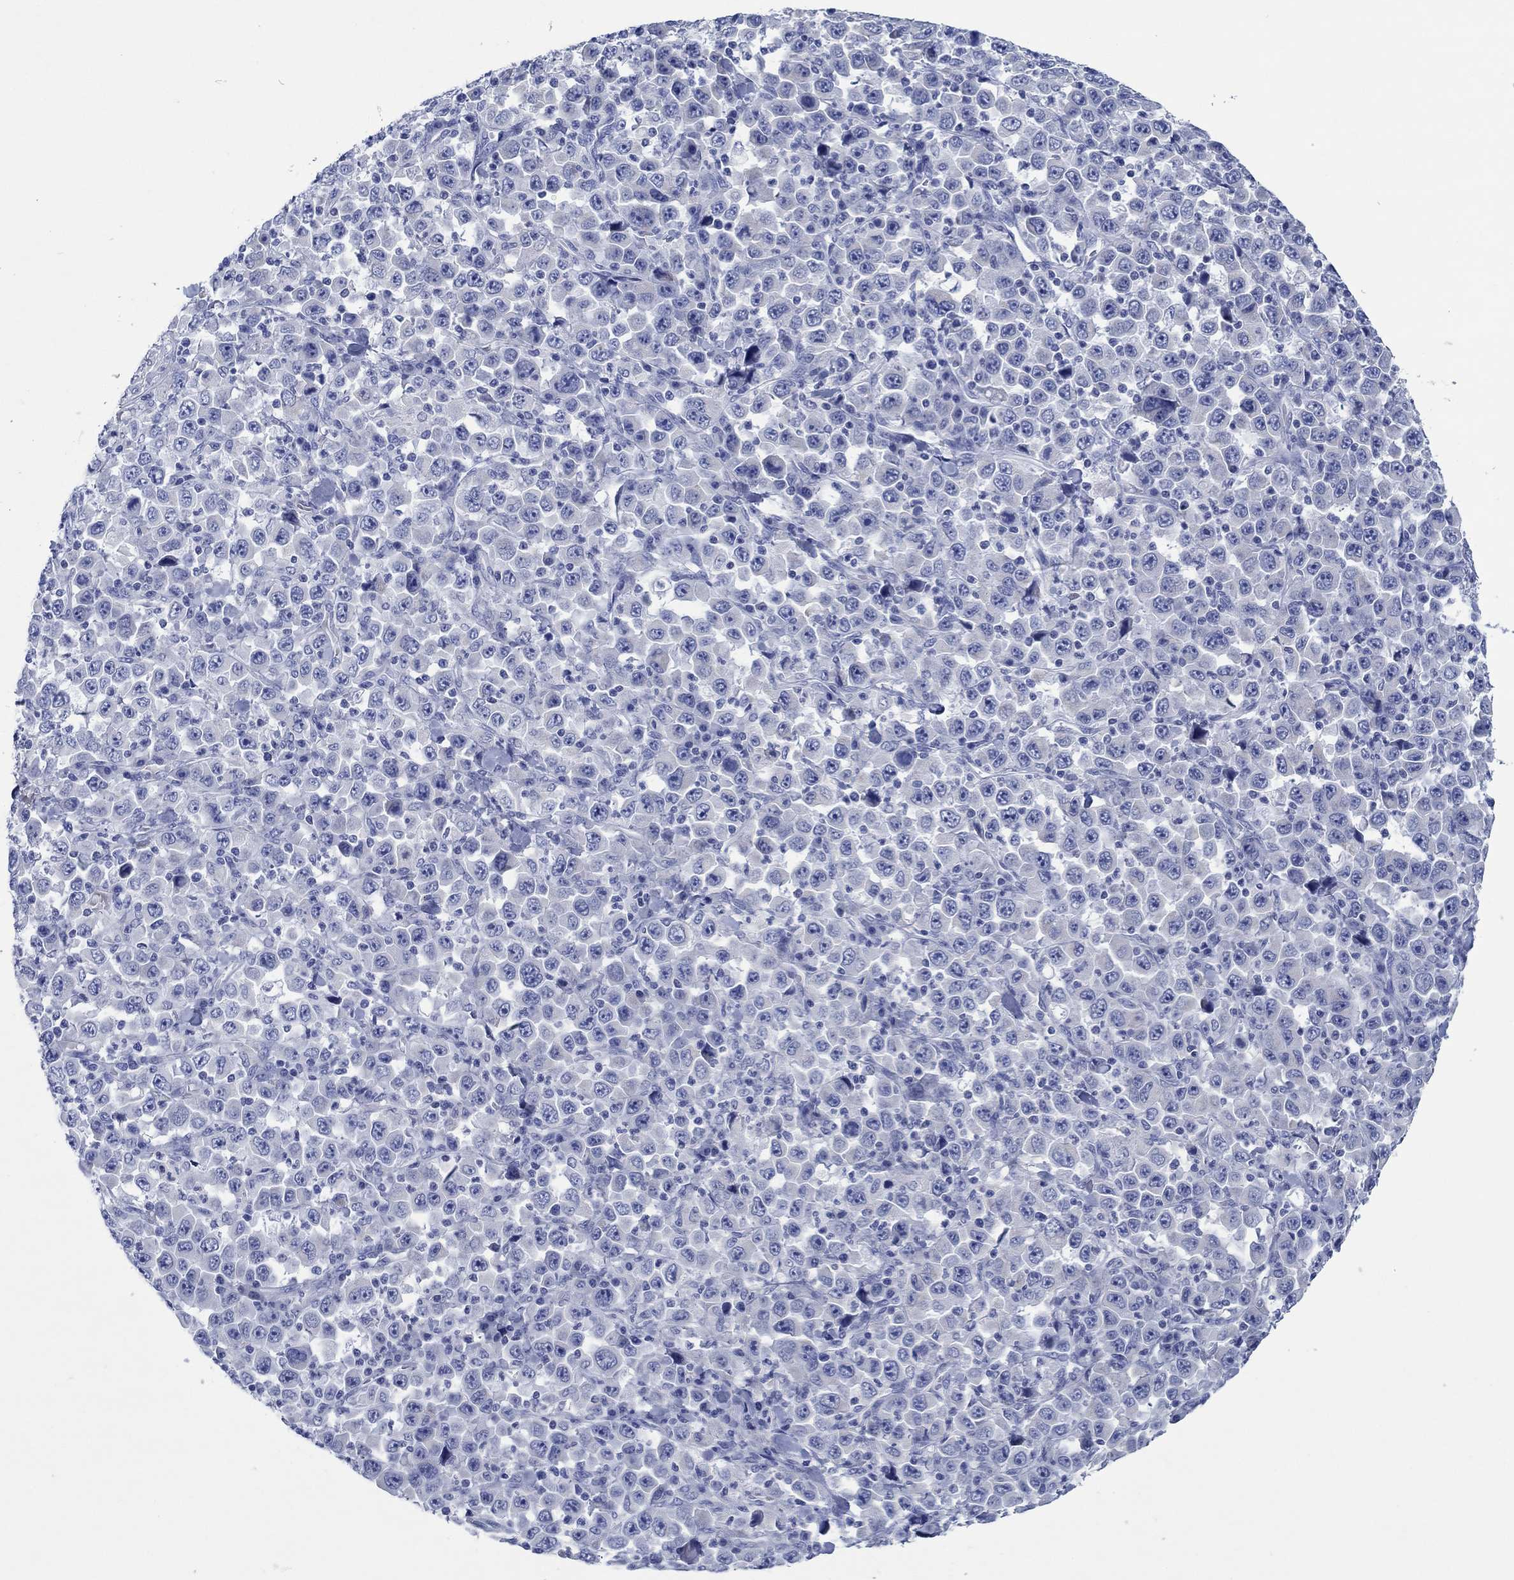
{"staining": {"intensity": "negative", "quantity": "none", "location": "none"}, "tissue": "stomach cancer", "cell_type": "Tumor cells", "image_type": "cancer", "snomed": [{"axis": "morphology", "description": "Normal tissue, NOS"}, {"axis": "morphology", "description": "Adenocarcinoma, NOS"}, {"axis": "topography", "description": "Stomach, upper"}, {"axis": "topography", "description": "Stomach"}], "caption": "Immunohistochemistry of human stomach cancer shows no staining in tumor cells.", "gene": "HCRT", "patient": {"sex": "male", "age": 59}}